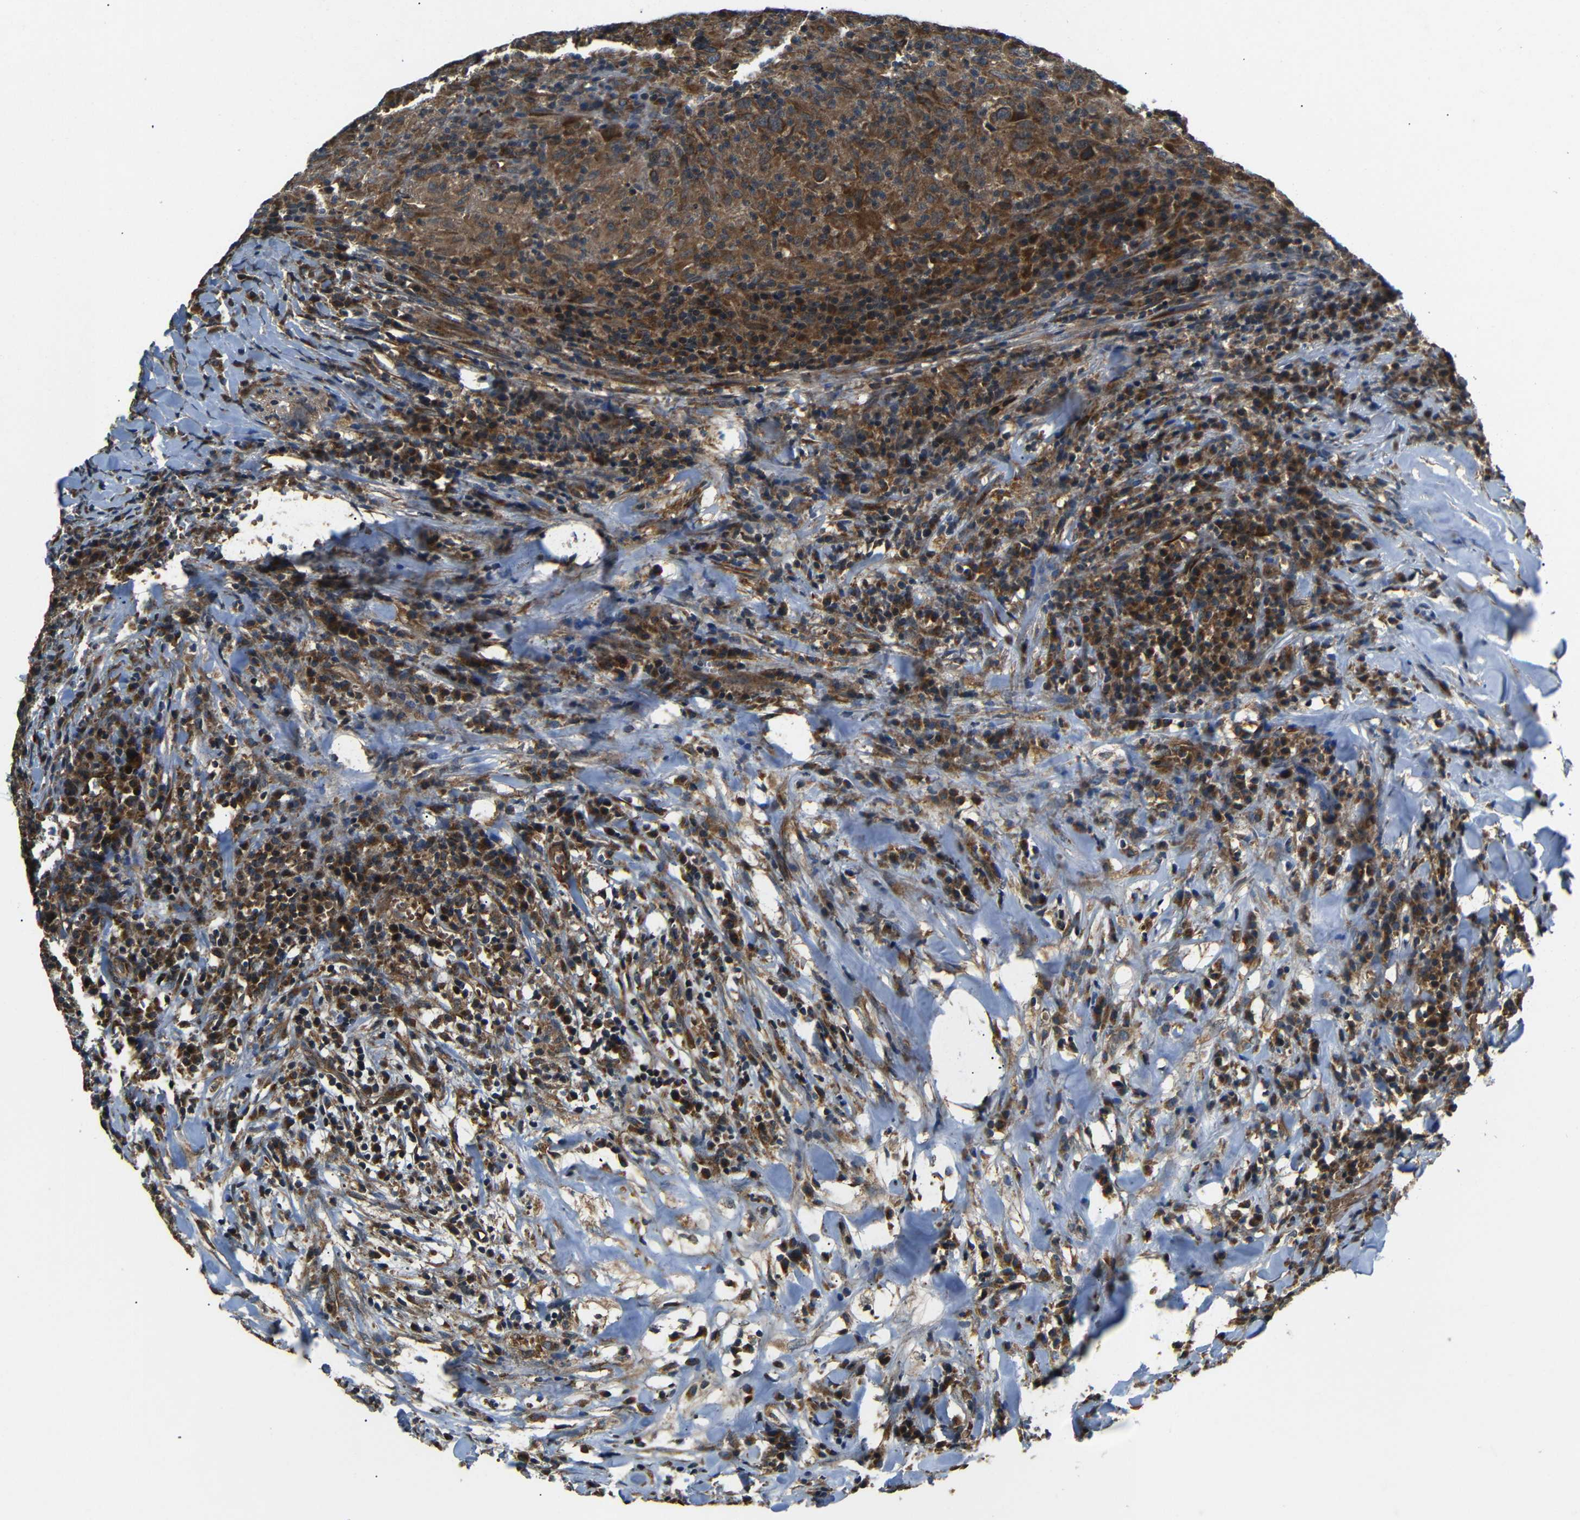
{"staining": {"intensity": "strong", "quantity": ">75%", "location": "cytoplasmic/membranous"}, "tissue": "head and neck cancer", "cell_type": "Tumor cells", "image_type": "cancer", "snomed": [{"axis": "morphology", "description": "Adenocarcinoma, NOS"}, {"axis": "topography", "description": "Salivary gland"}, {"axis": "topography", "description": "Head-Neck"}], "caption": "The immunohistochemical stain highlights strong cytoplasmic/membranous staining in tumor cells of head and neck cancer tissue. (IHC, brightfield microscopy, high magnification).", "gene": "TRPC1", "patient": {"sex": "female", "age": 65}}